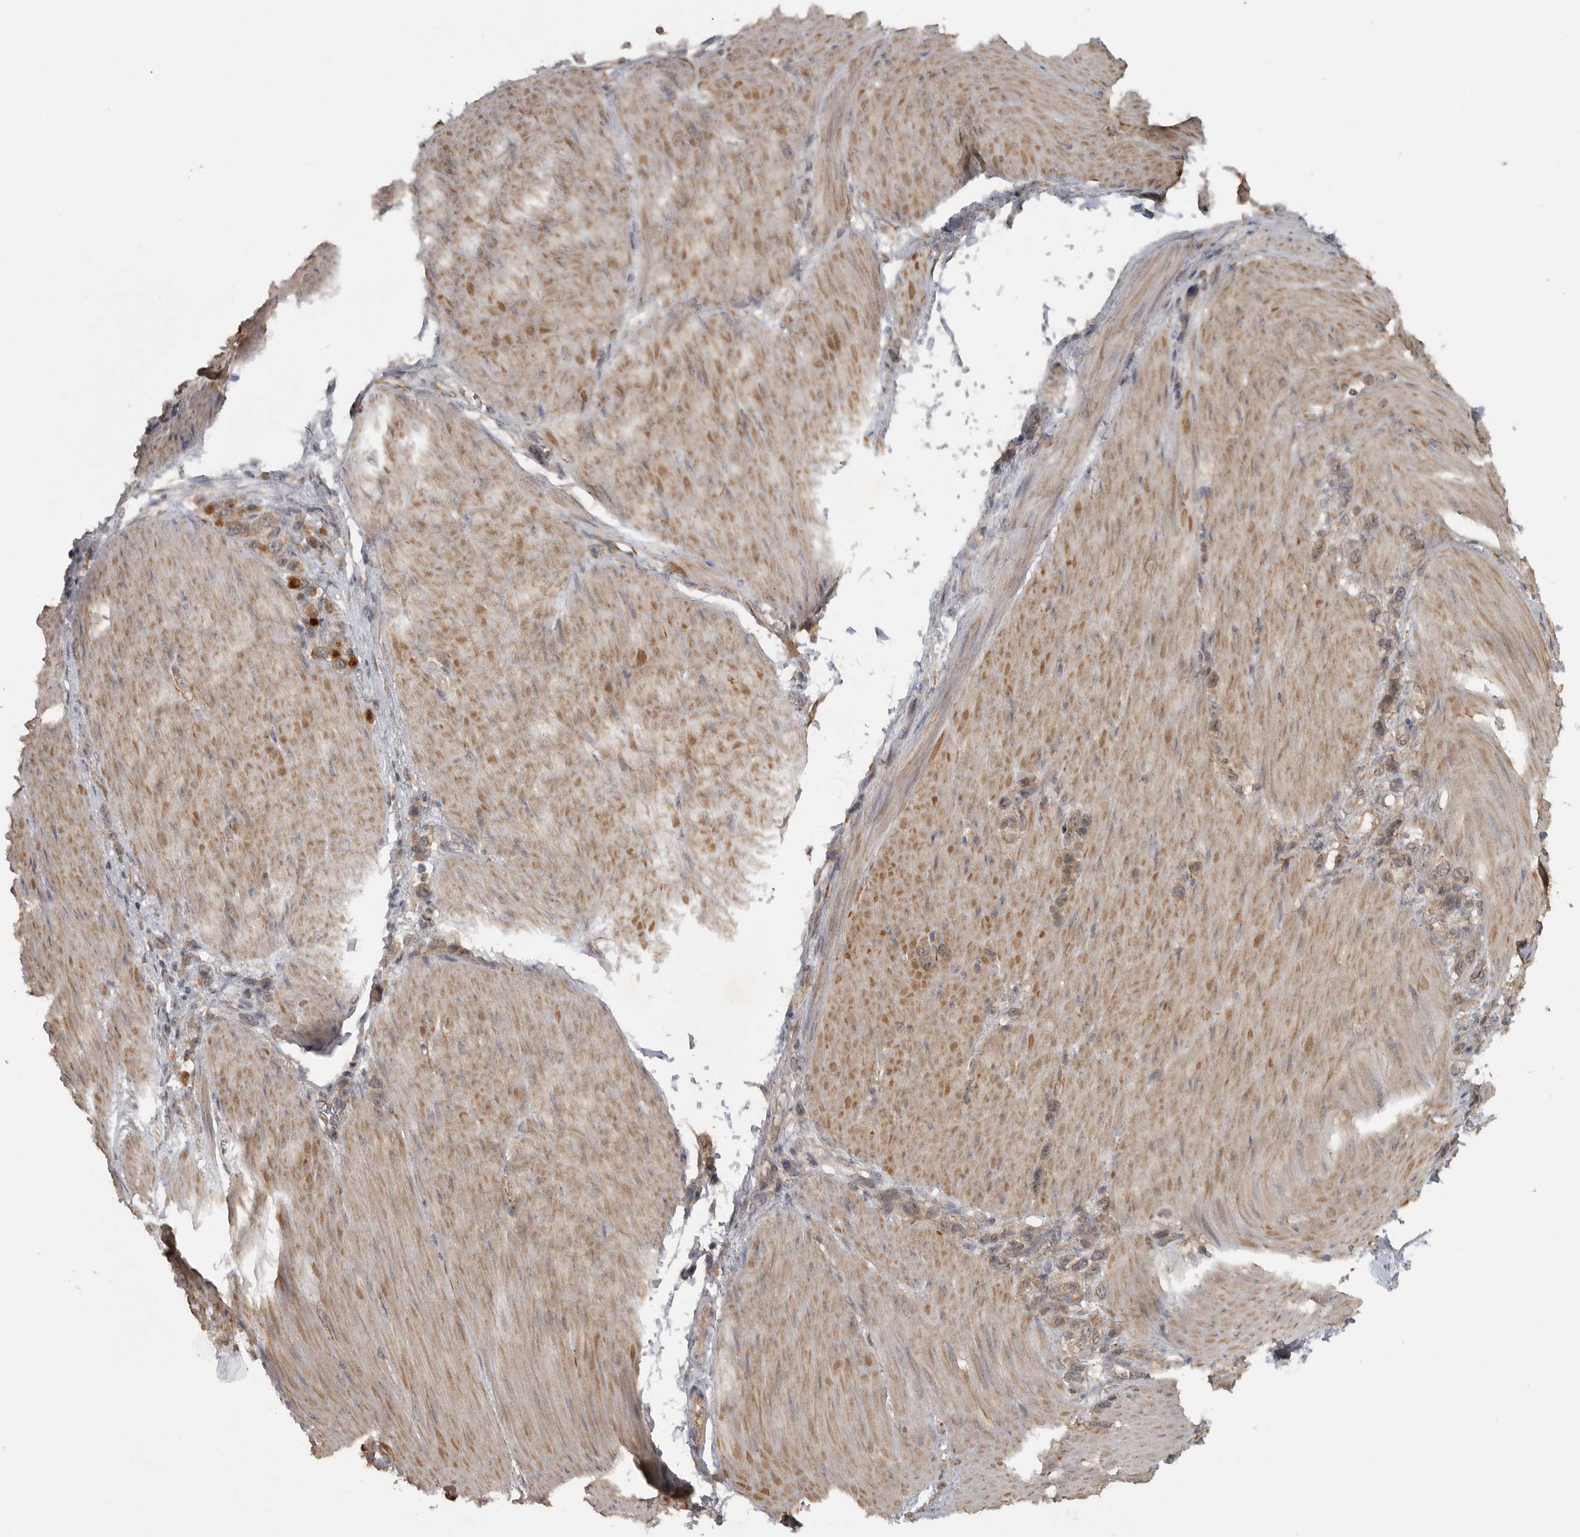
{"staining": {"intensity": "moderate", "quantity": ">75%", "location": "cytoplasmic/membranous"}, "tissue": "stomach cancer", "cell_type": "Tumor cells", "image_type": "cancer", "snomed": [{"axis": "morphology", "description": "Adenocarcinoma, NOS"}, {"axis": "topography", "description": "Stomach"}], "caption": "Protein analysis of stomach cancer tissue shows moderate cytoplasmic/membranous staining in about >75% of tumor cells. (DAB IHC with brightfield microscopy, high magnification).", "gene": "LLGL1", "patient": {"sex": "female", "age": 65}}